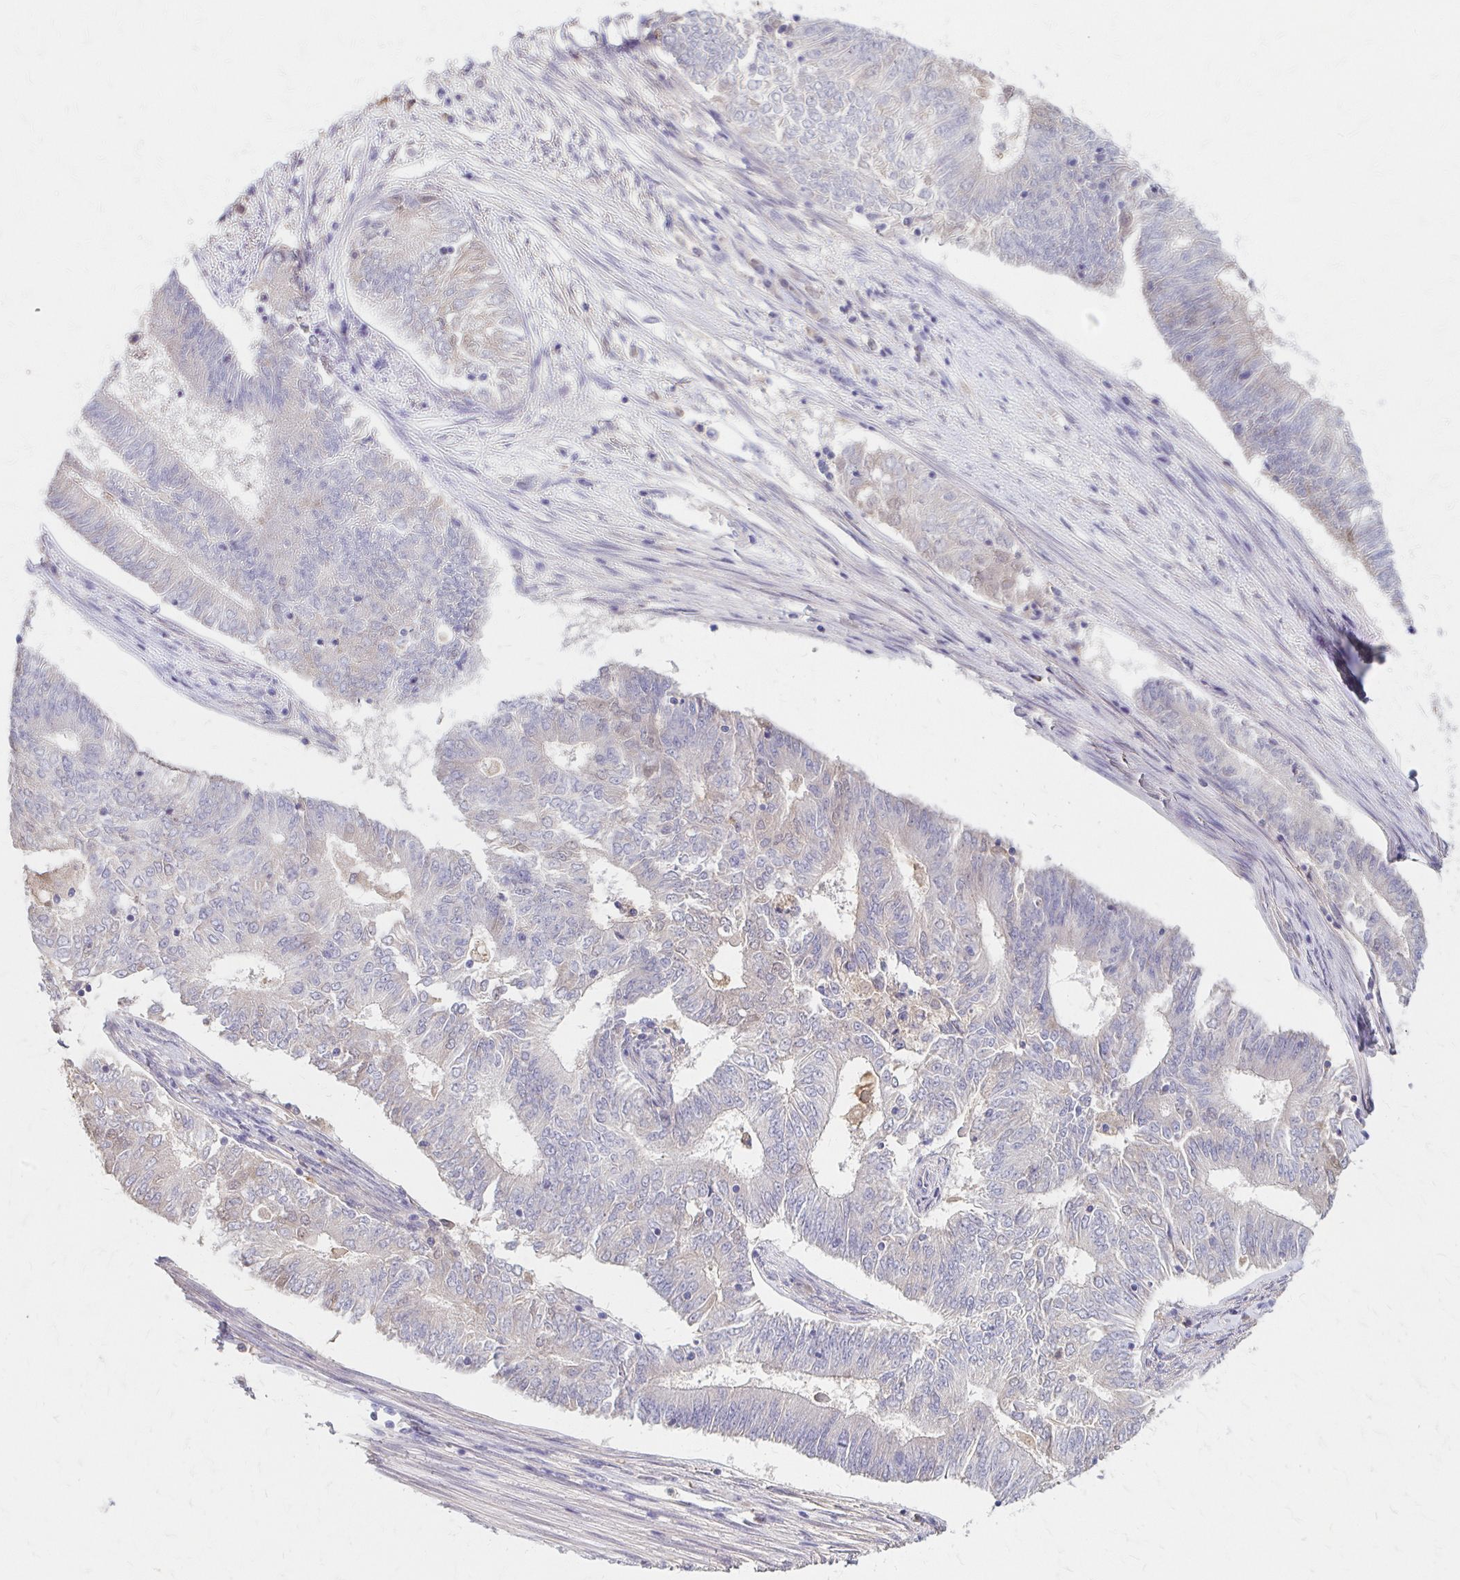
{"staining": {"intensity": "negative", "quantity": "none", "location": "none"}, "tissue": "endometrial cancer", "cell_type": "Tumor cells", "image_type": "cancer", "snomed": [{"axis": "morphology", "description": "Adenocarcinoma, NOS"}, {"axis": "topography", "description": "Endometrium"}], "caption": "Image shows no significant protein staining in tumor cells of adenocarcinoma (endometrial).", "gene": "HMGCS2", "patient": {"sex": "female", "age": 62}}